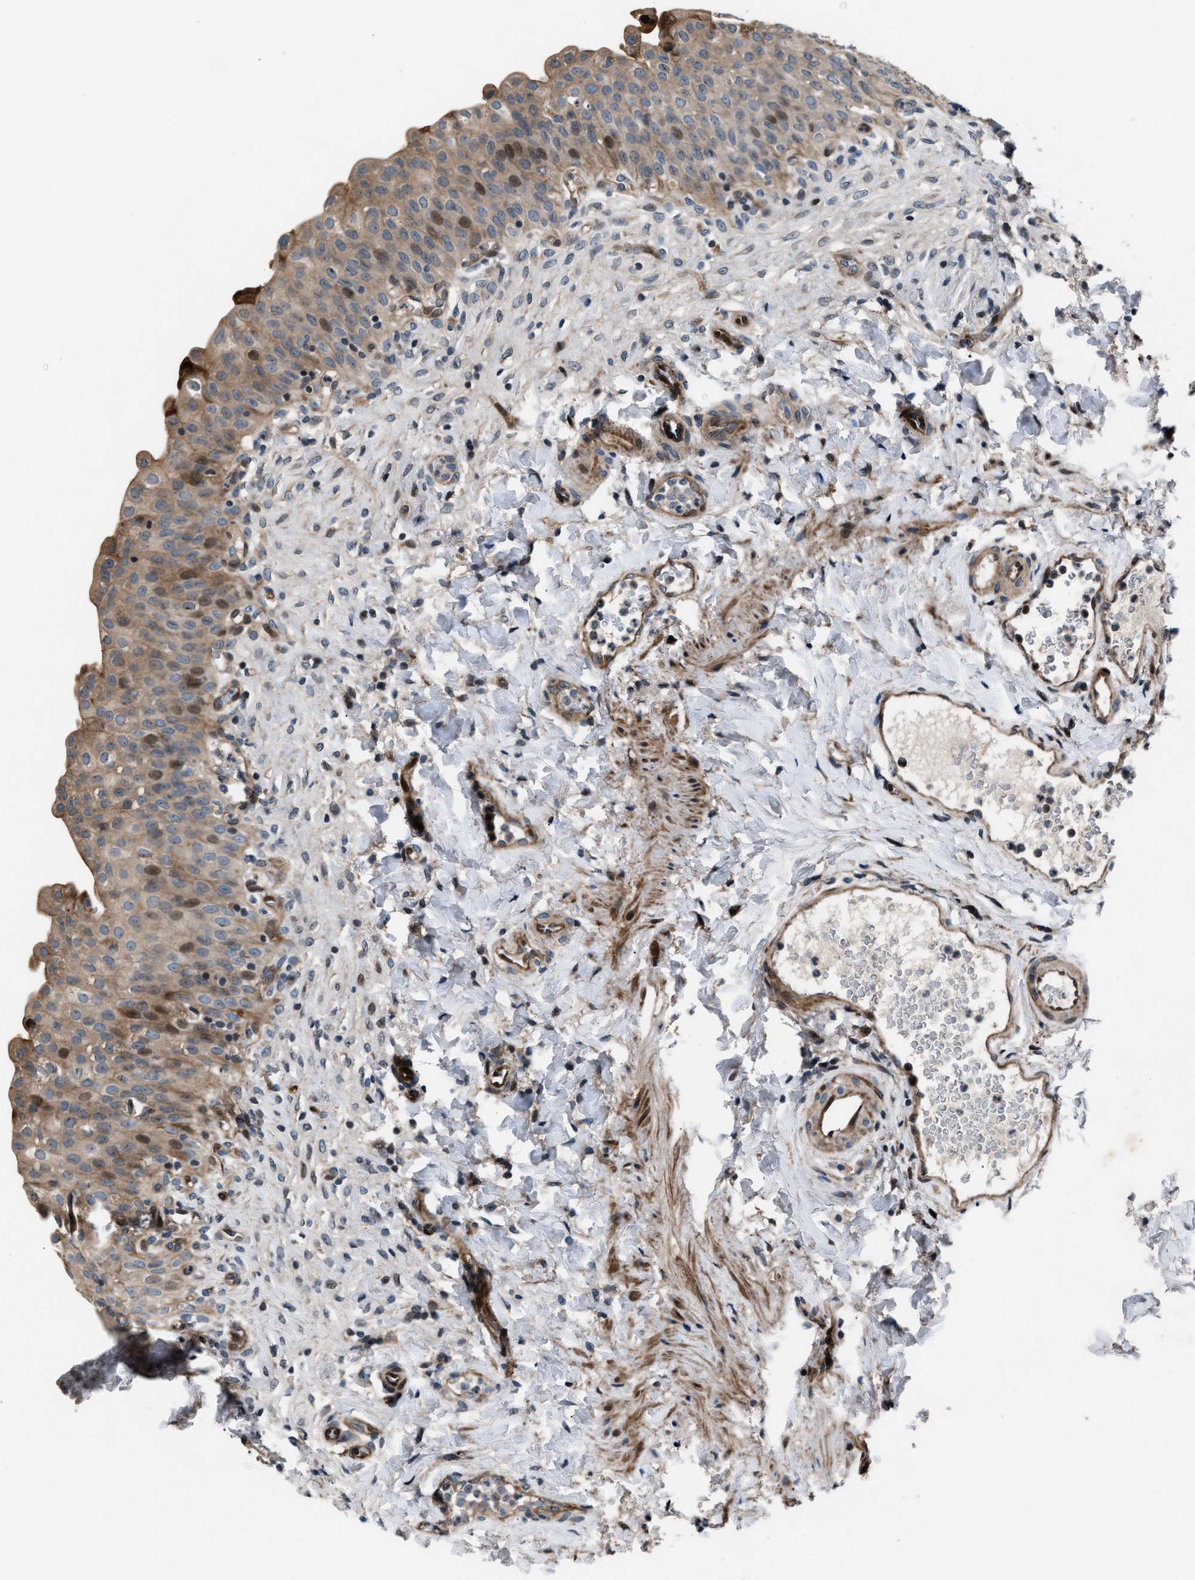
{"staining": {"intensity": "moderate", "quantity": ">75%", "location": "cytoplasmic/membranous"}, "tissue": "urinary bladder", "cell_type": "Urothelial cells", "image_type": "normal", "snomed": [{"axis": "morphology", "description": "Urothelial carcinoma, High grade"}, {"axis": "topography", "description": "Urinary bladder"}], "caption": "High-magnification brightfield microscopy of benign urinary bladder stained with DAB (3,3'-diaminobenzidine) (brown) and counterstained with hematoxylin (blue). urothelial cells exhibit moderate cytoplasmic/membranous expression is present in approximately>75% of cells. (DAB (3,3'-diaminobenzidine) IHC, brown staining for protein, blue staining for nuclei).", "gene": "DYNC2I1", "patient": {"sex": "male", "age": 46}}